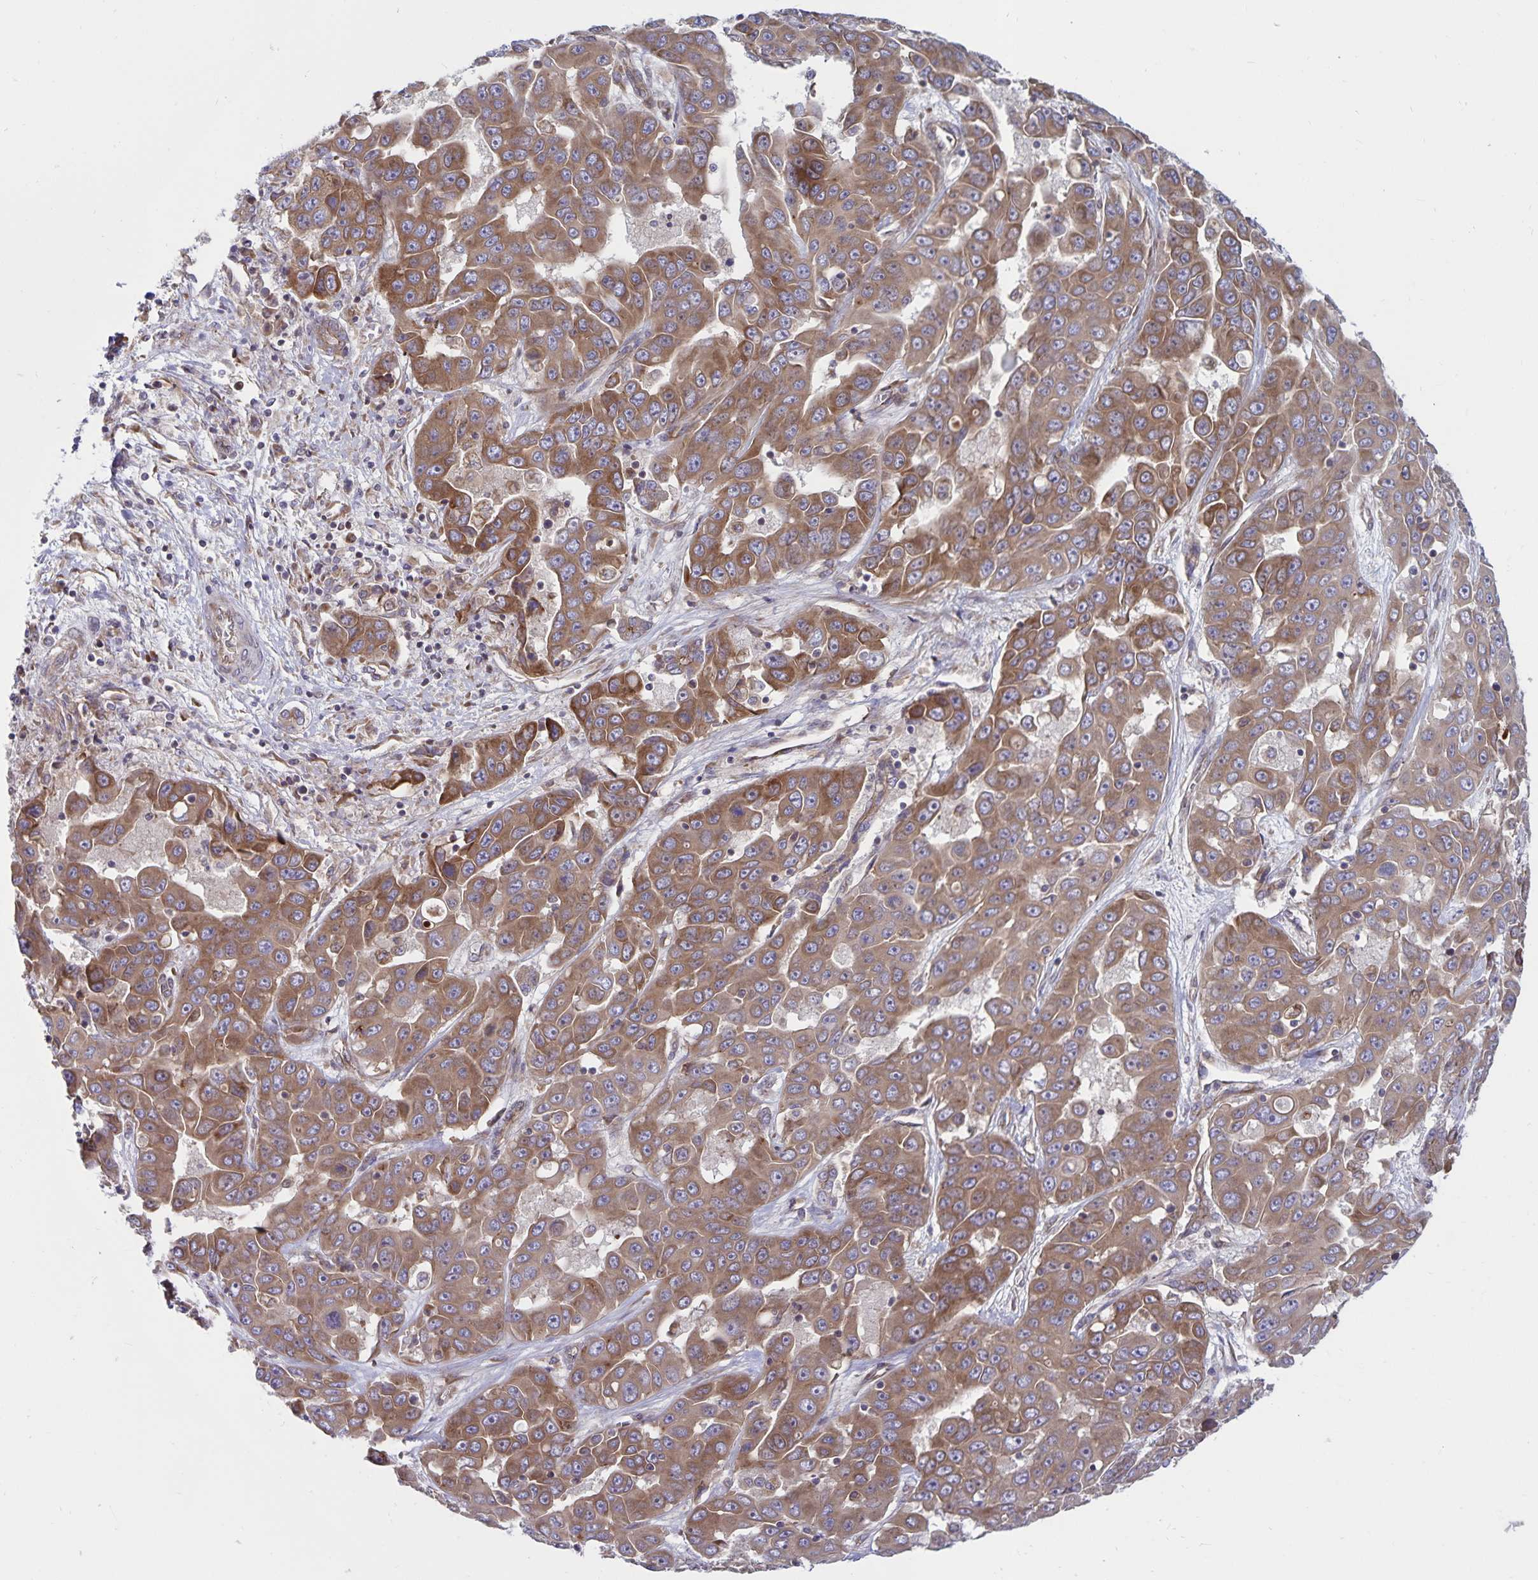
{"staining": {"intensity": "moderate", "quantity": ">75%", "location": "cytoplasmic/membranous"}, "tissue": "liver cancer", "cell_type": "Tumor cells", "image_type": "cancer", "snomed": [{"axis": "morphology", "description": "Cholangiocarcinoma"}, {"axis": "topography", "description": "Liver"}], "caption": "Immunohistochemical staining of liver cancer demonstrates moderate cytoplasmic/membranous protein positivity in approximately >75% of tumor cells.", "gene": "SEC62", "patient": {"sex": "female", "age": 52}}